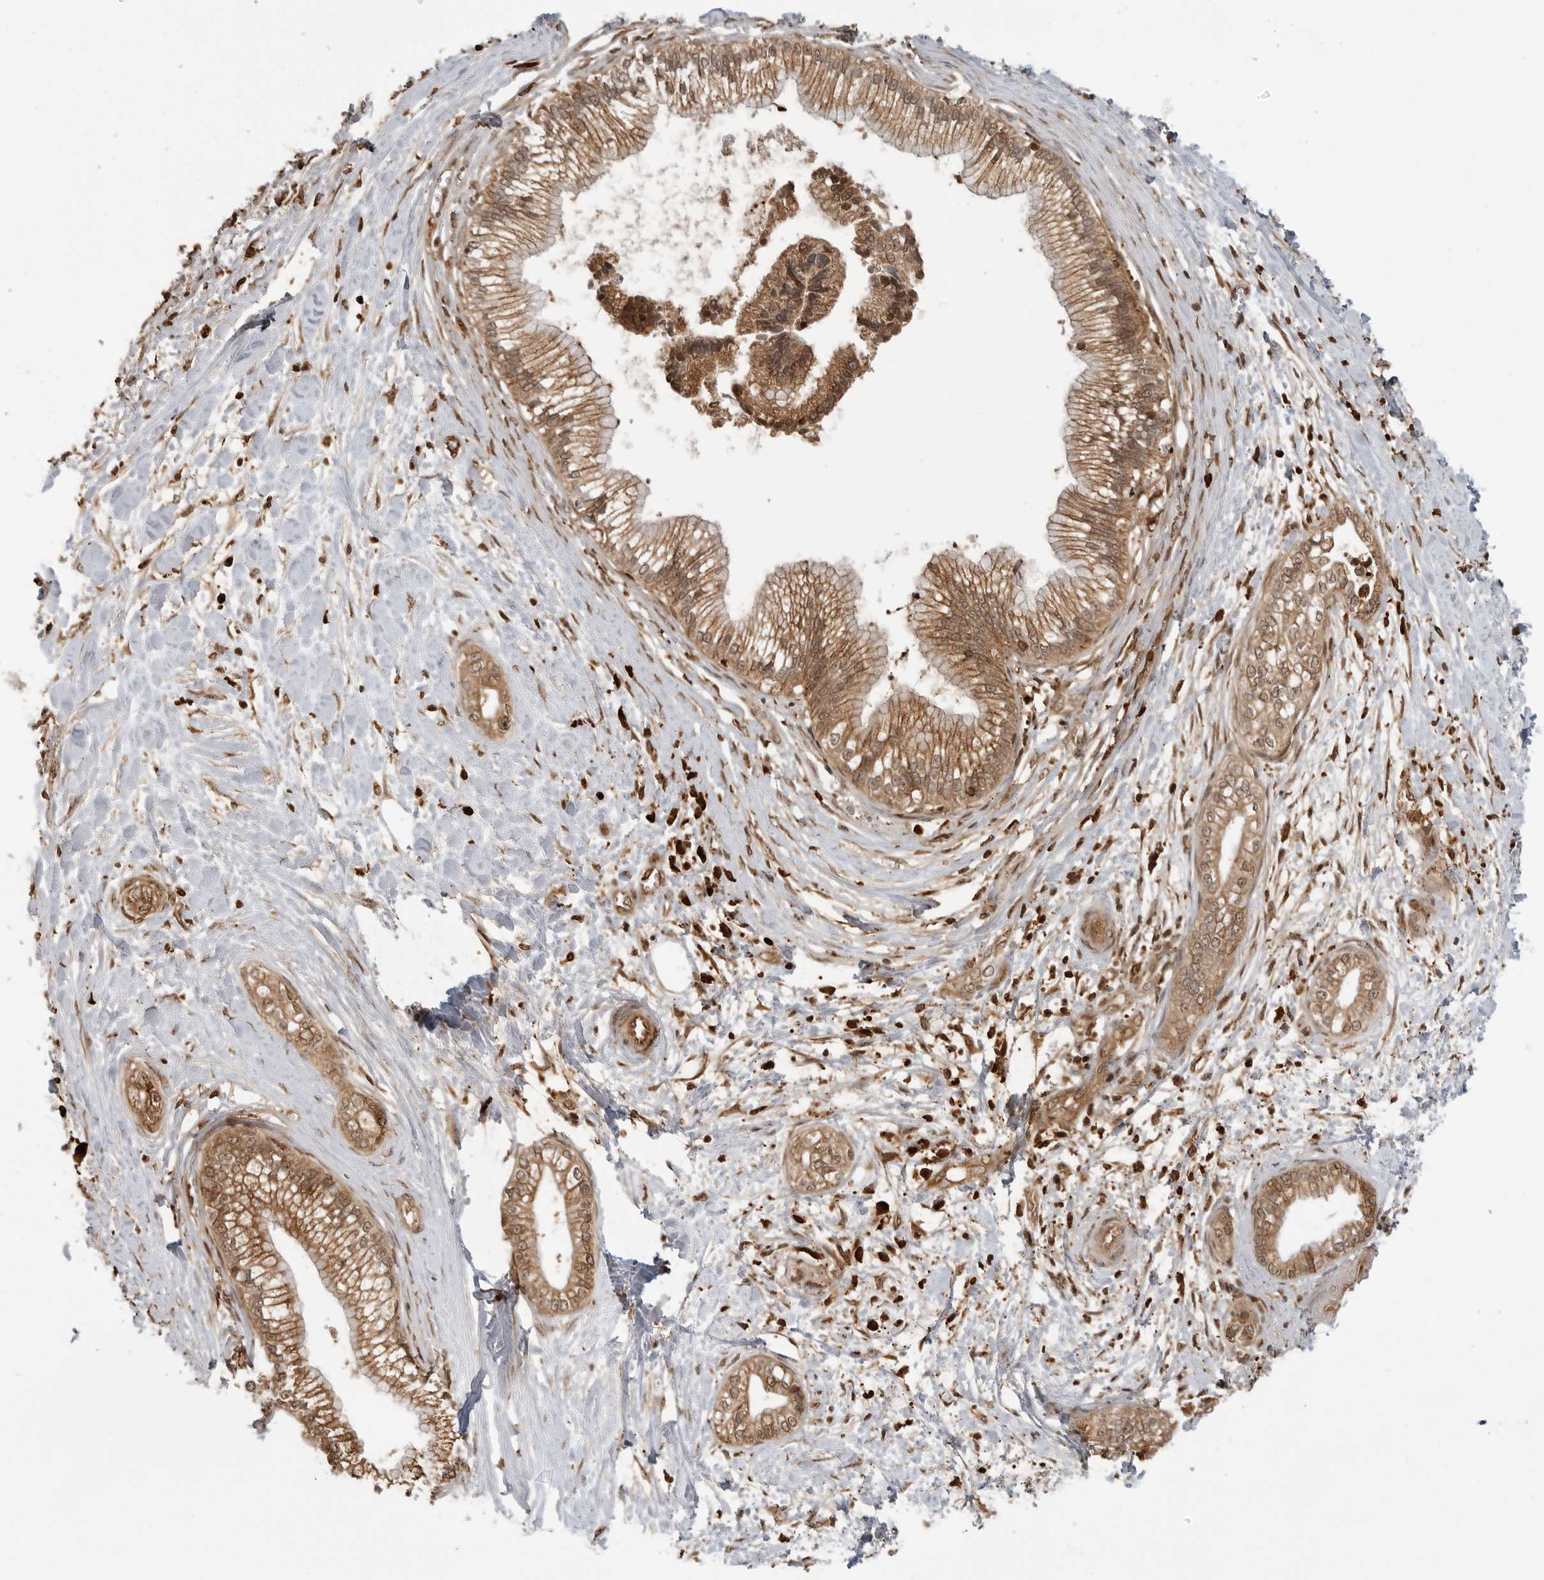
{"staining": {"intensity": "moderate", "quantity": ">75%", "location": "cytoplasmic/membranous,nuclear"}, "tissue": "pancreatic cancer", "cell_type": "Tumor cells", "image_type": "cancer", "snomed": [{"axis": "morphology", "description": "Adenocarcinoma, NOS"}, {"axis": "topography", "description": "Pancreas"}], "caption": "Human pancreatic cancer (adenocarcinoma) stained for a protein (brown) displays moderate cytoplasmic/membranous and nuclear positive positivity in about >75% of tumor cells.", "gene": "BMP2K", "patient": {"sex": "male", "age": 68}}